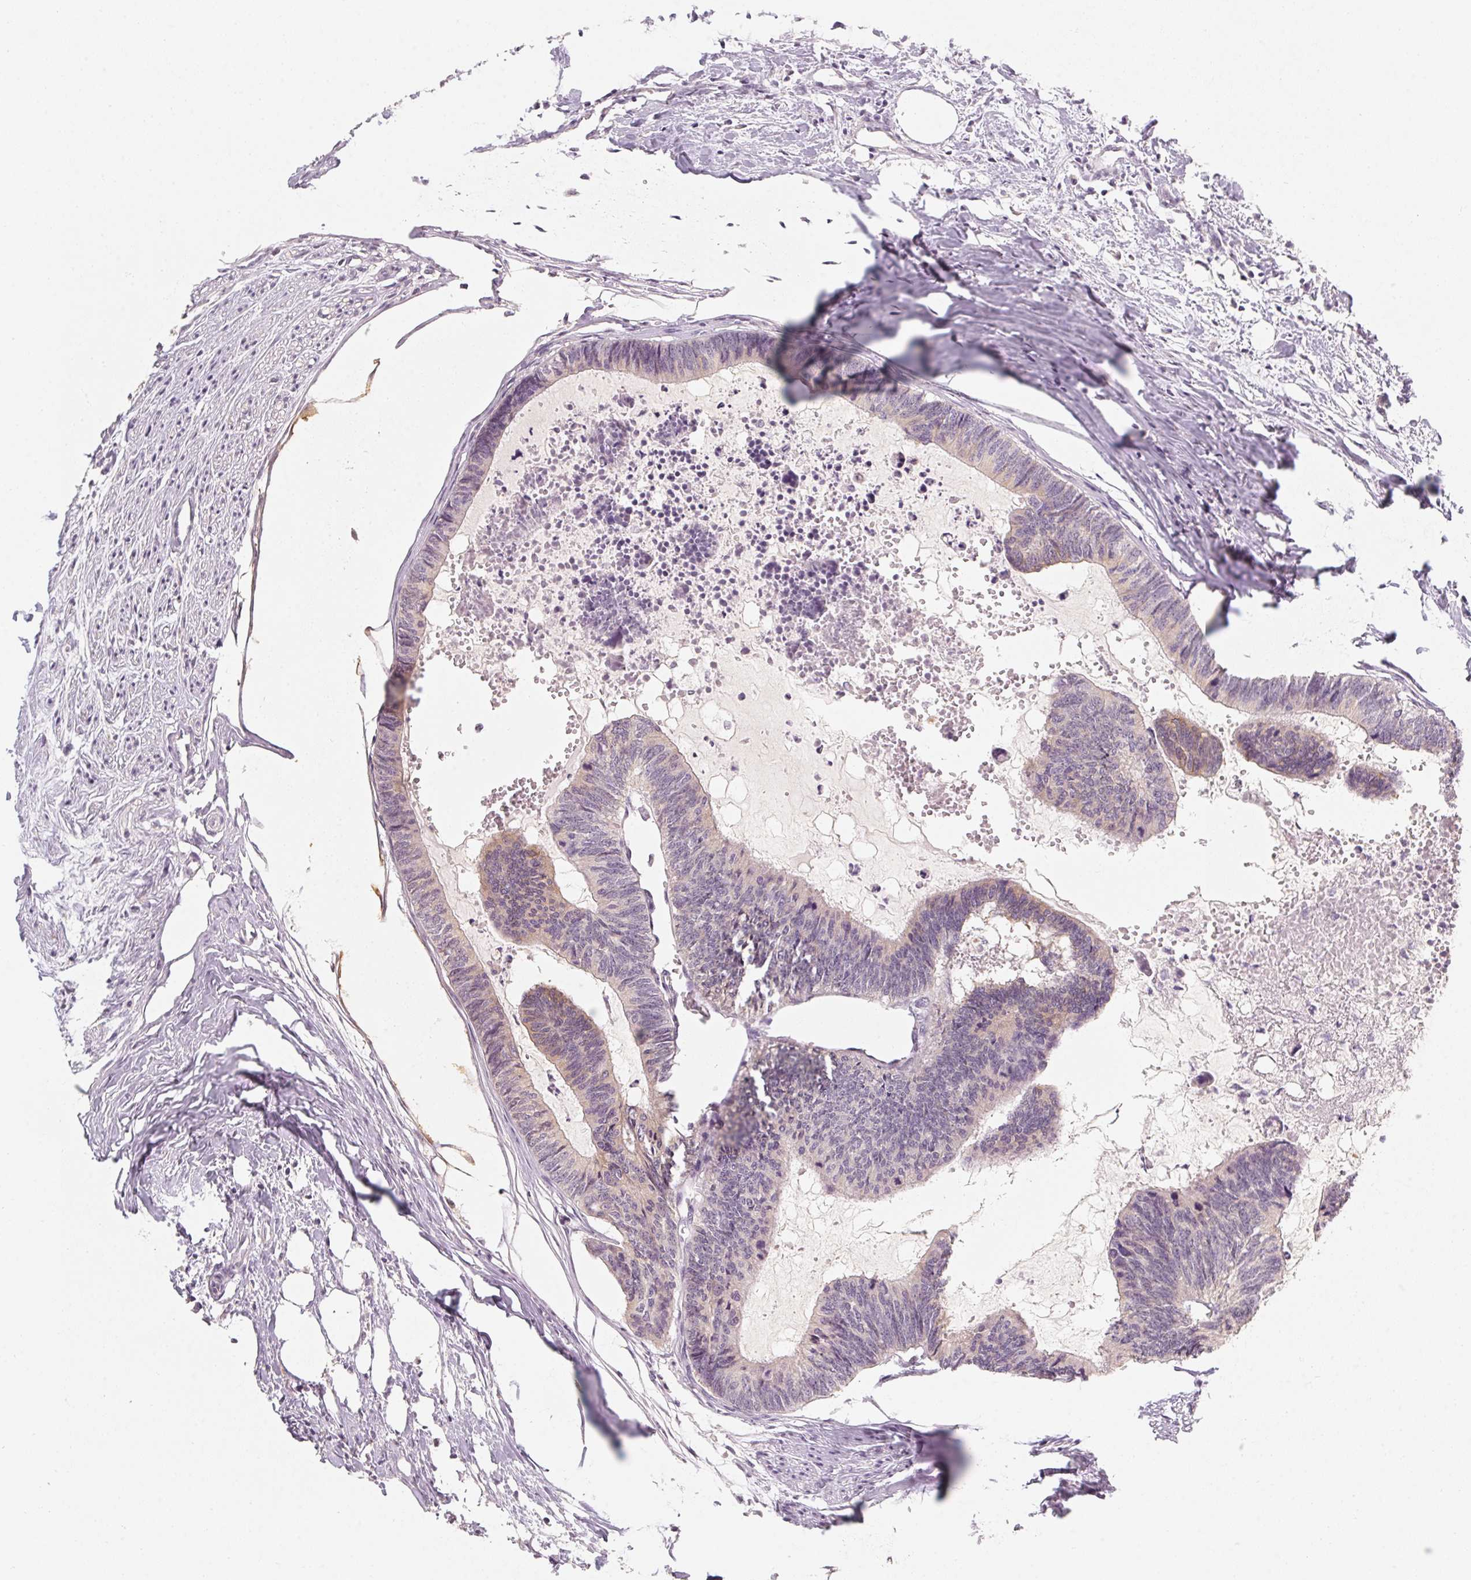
{"staining": {"intensity": "weak", "quantity": "25%-75%", "location": "cytoplasmic/membranous"}, "tissue": "colorectal cancer", "cell_type": "Tumor cells", "image_type": "cancer", "snomed": [{"axis": "morphology", "description": "Adenocarcinoma, NOS"}, {"axis": "topography", "description": "Colon"}, {"axis": "topography", "description": "Rectum"}], "caption": "Protein expression analysis of colorectal cancer exhibits weak cytoplasmic/membranous positivity in approximately 25%-75% of tumor cells.", "gene": "CAPZA3", "patient": {"sex": "male", "age": 57}}